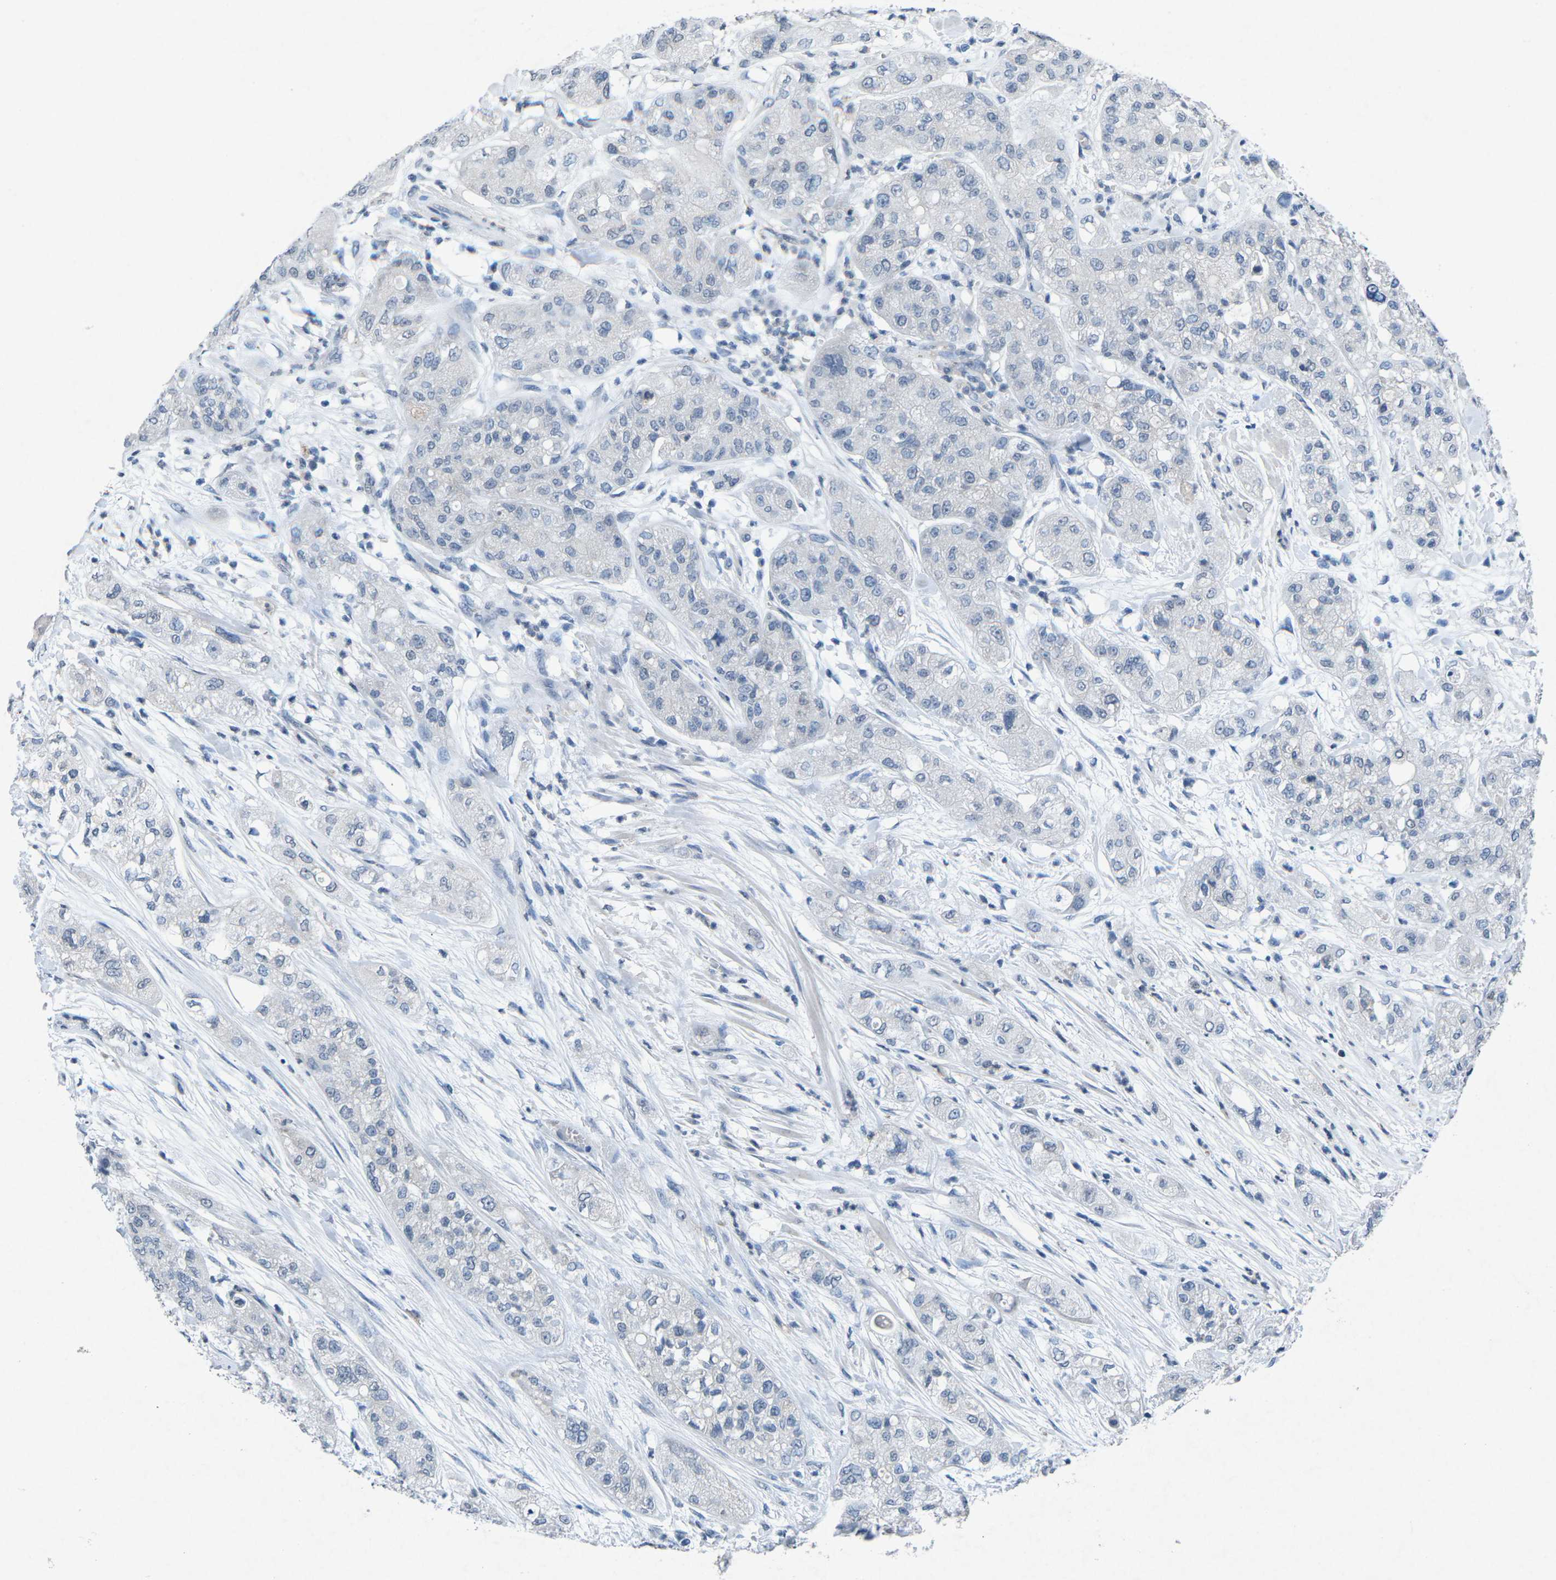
{"staining": {"intensity": "negative", "quantity": "none", "location": "none"}, "tissue": "pancreatic cancer", "cell_type": "Tumor cells", "image_type": "cancer", "snomed": [{"axis": "morphology", "description": "Adenocarcinoma, NOS"}, {"axis": "topography", "description": "Pancreas"}], "caption": "High magnification brightfield microscopy of pancreatic cancer (adenocarcinoma) stained with DAB (brown) and counterstained with hematoxylin (blue): tumor cells show no significant staining.", "gene": "PLG", "patient": {"sex": "female", "age": 78}}